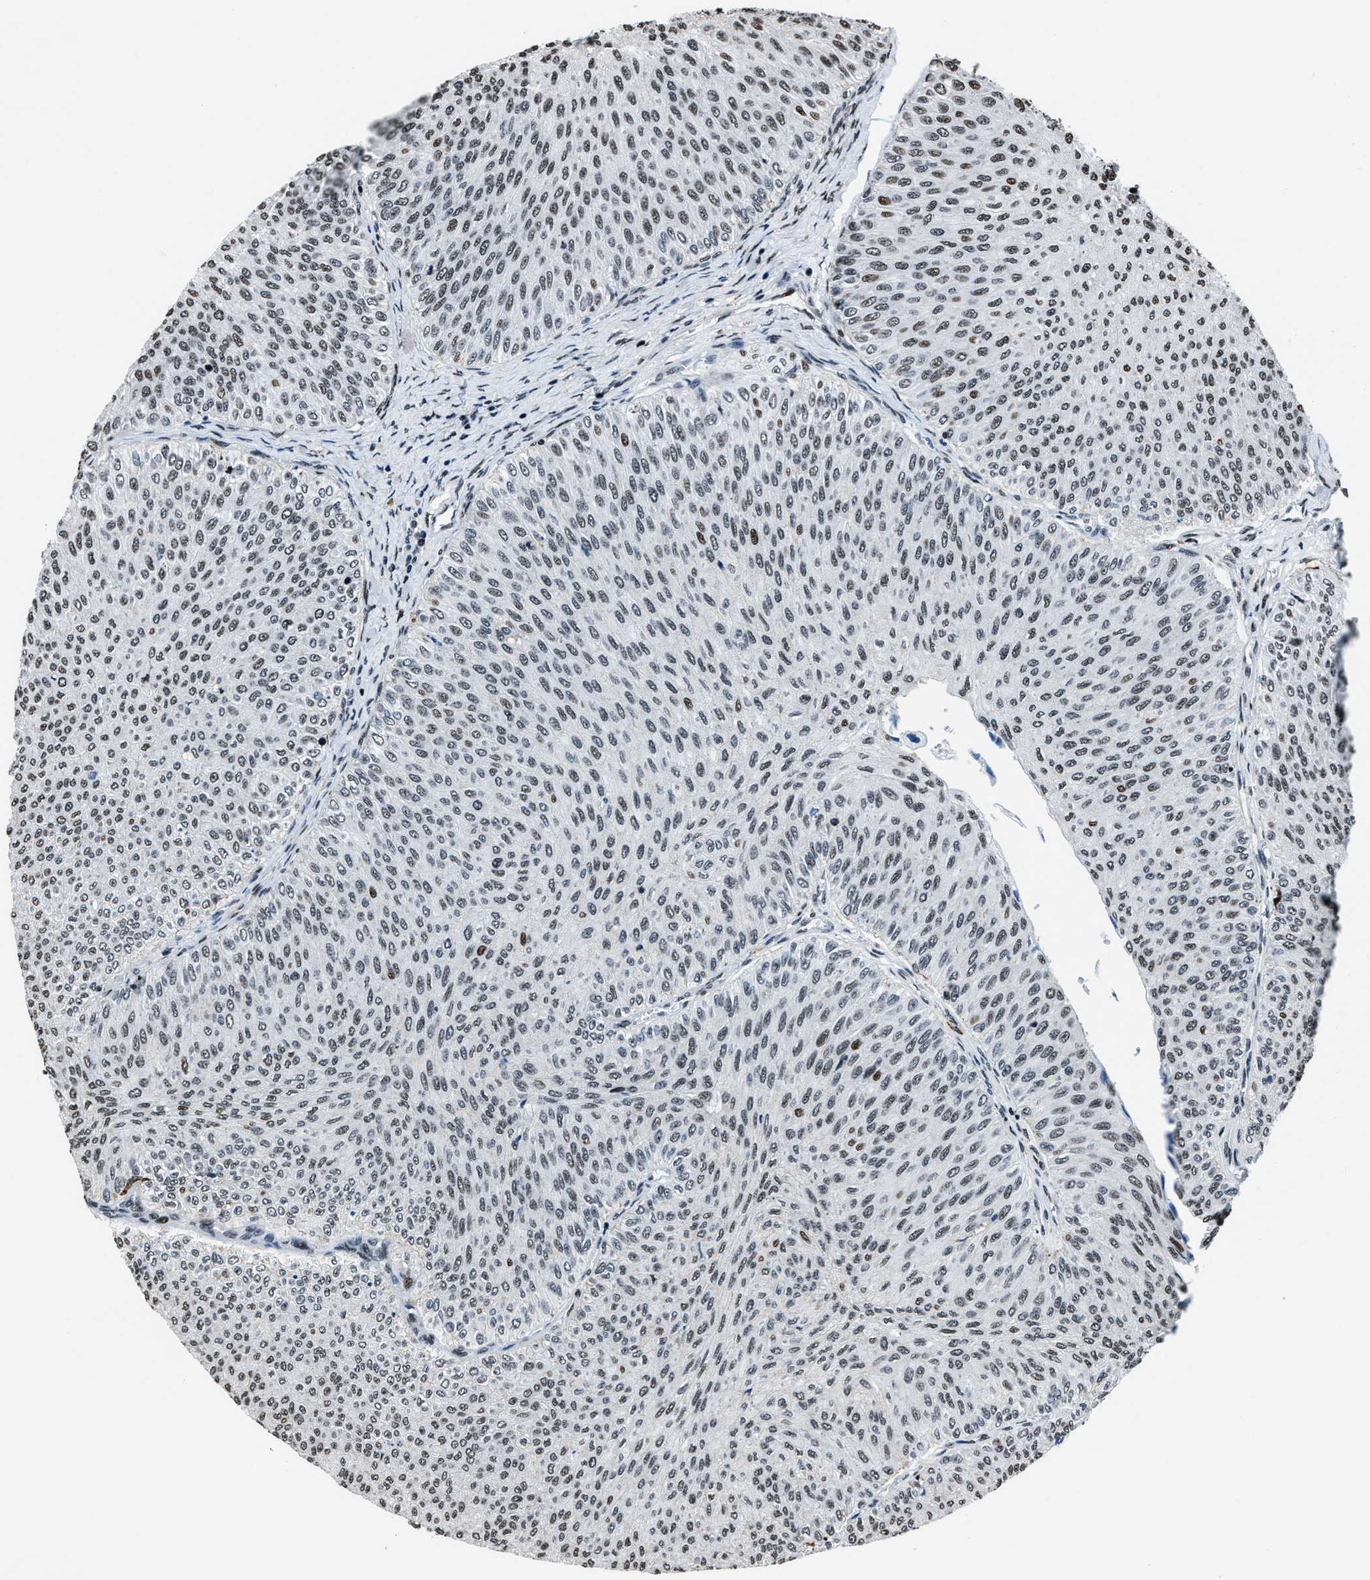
{"staining": {"intensity": "weak", "quantity": ">75%", "location": "nuclear"}, "tissue": "urothelial cancer", "cell_type": "Tumor cells", "image_type": "cancer", "snomed": [{"axis": "morphology", "description": "Urothelial carcinoma, Low grade"}, {"axis": "topography", "description": "Urinary bladder"}], "caption": "Immunohistochemical staining of human urothelial cancer shows low levels of weak nuclear protein expression in approximately >75% of tumor cells.", "gene": "PPIE", "patient": {"sex": "male", "age": 78}}